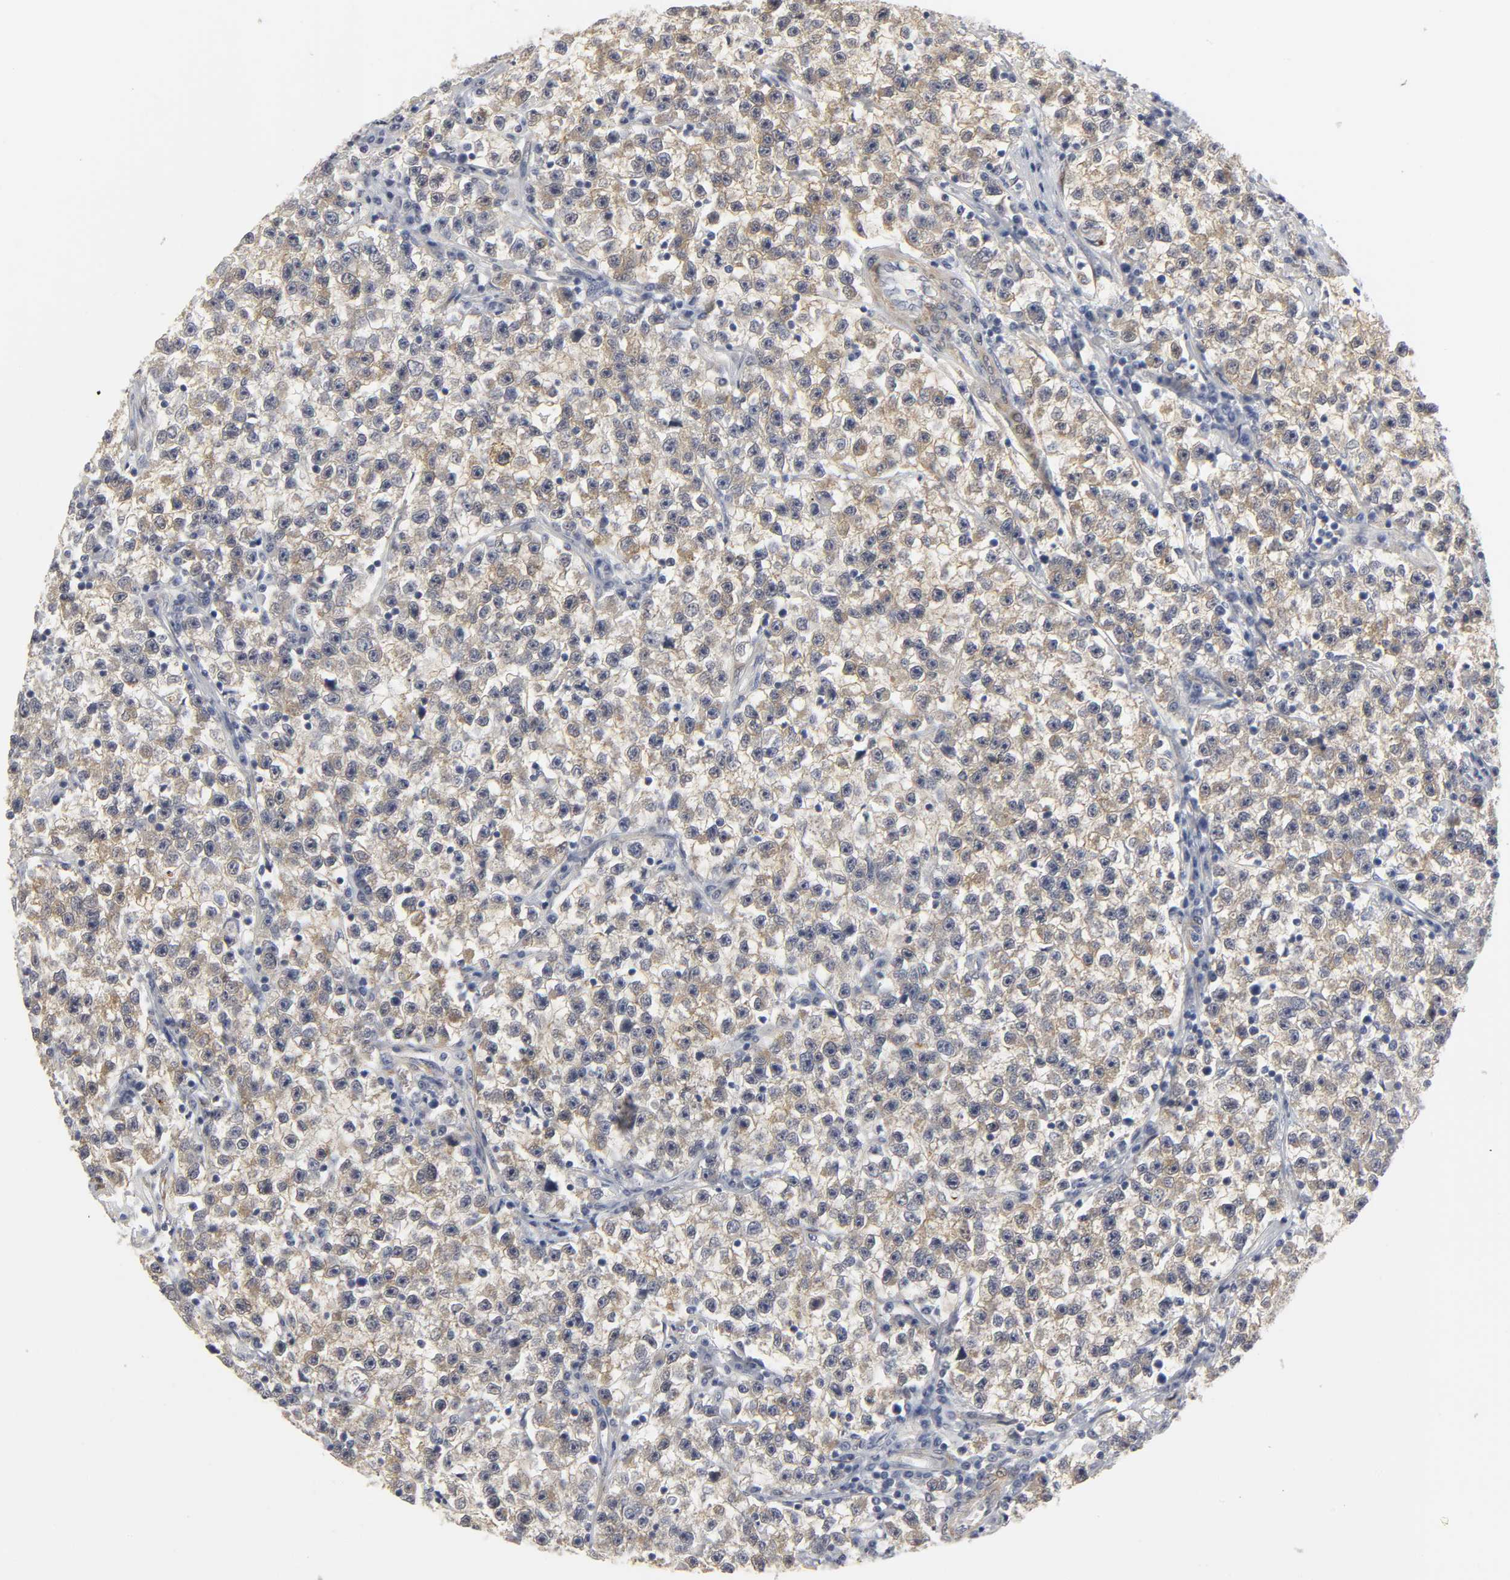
{"staining": {"intensity": "weak", "quantity": "25%-75%", "location": "cytoplasmic/membranous"}, "tissue": "testis cancer", "cell_type": "Tumor cells", "image_type": "cancer", "snomed": [{"axis": "morphology", "description": "Seminoma, NOS"}, {"axis": "topography", "description": "Testis"}], "caption": "Seminoma (testis) stained for a protein displays weak cytoplasmic/membranous positivity in tumor cells. (DAB (3,3'-diaminobenzidine) IHC with brightfield microscopy, high magnification).", "gene": "PDLIM3", "patient": {"sex": "male", "age": 22}}